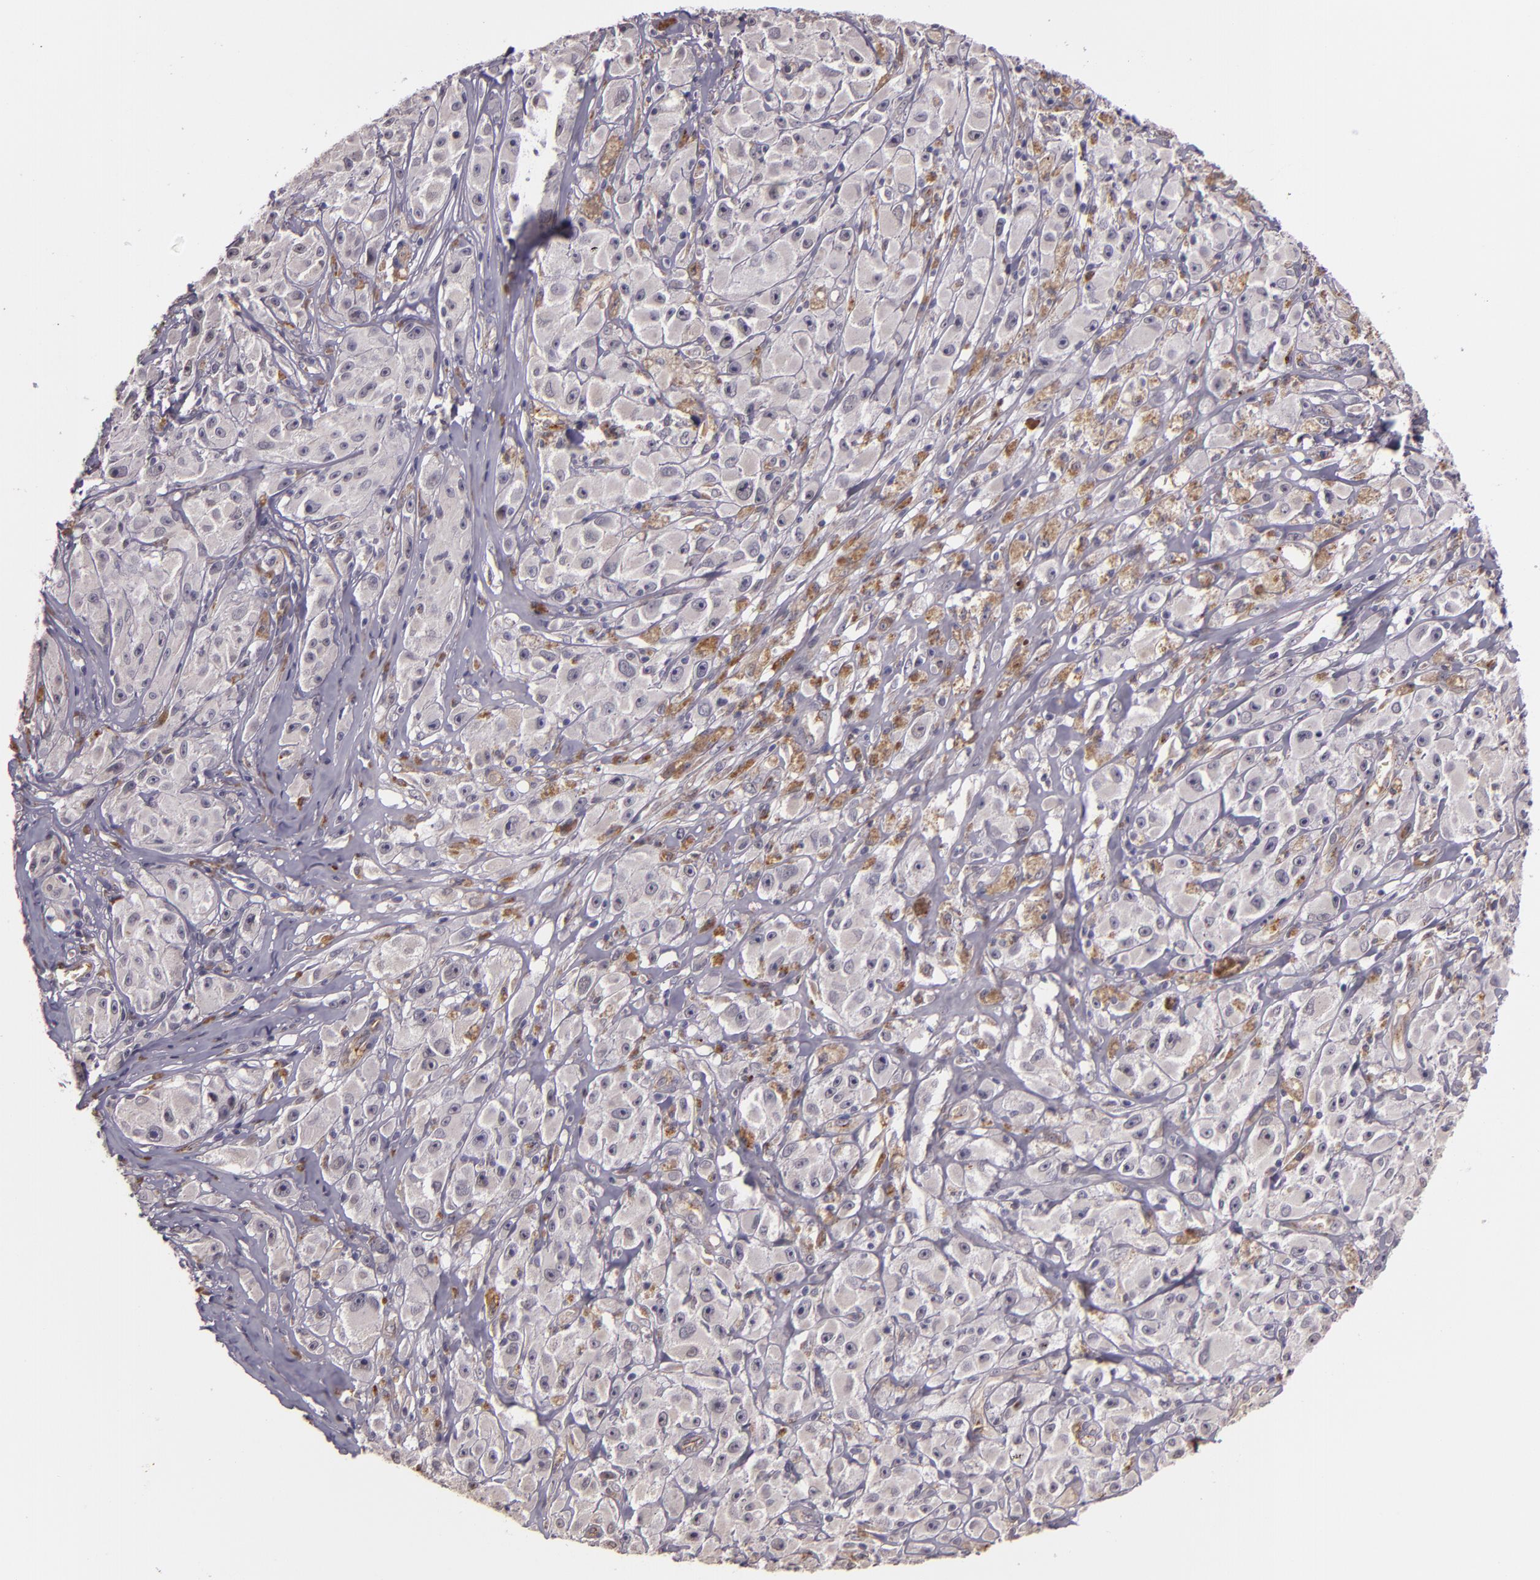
{"staining": {"intensity": "negative", "quantity": "none", "location": "none"}, "tissue": "melanoma", "cell_type": "Tumor cells", "image_type": "cancer", "snomed": [{"axis": "morphology", "description": "Malignant melanoma, NOS"}, {"axis": "topography", "description": "Skin"}], "caption": "Tumor cells show no significant staining in melanoma.", "gene": "SYTL4", "patient": {"sex": "male", "age": 56}}